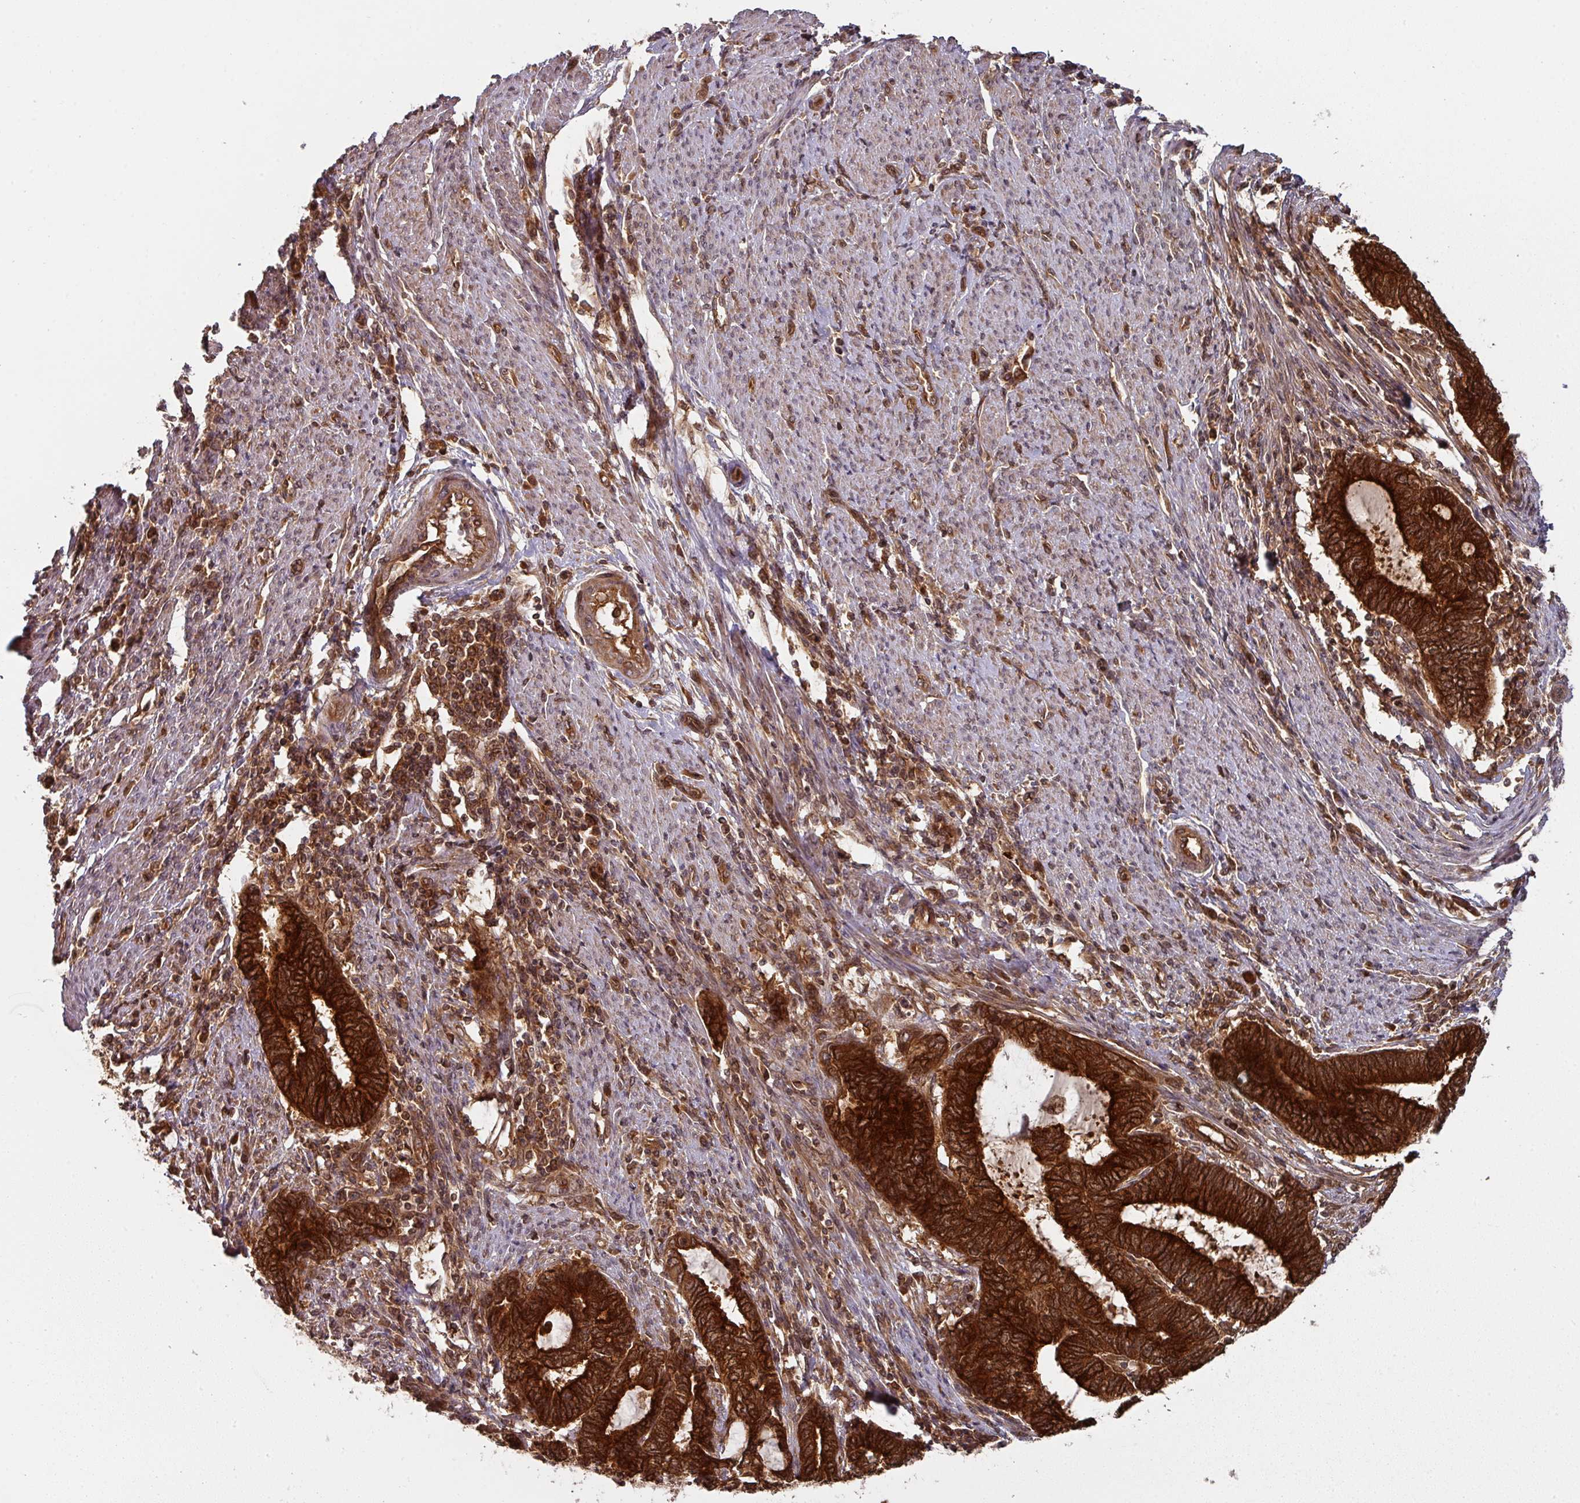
{"staining": {"intensity": "strong", "quantity": ">75%", "location": "cytoplasmic/membranous"}, "tissue": "endometrial cancer", "cell_type": "Tumor cells", "image_type": "cancer", "snomed": [{"axis": "morphology", "description": "Adenocarcinoma, NOS"}, {"axis": "topography", "description": "Uterus"}, {"axis": "topography", "description": "Endometrium"}], "caption": "Immunohistochemical staining of human endometrial cancer displays high levels of strong cytoplasmic/membranous protein positivity in about >75% of tumor cells.", "gene": "EIF4EBP2", "patient": {"sex": "female", "age": 70}}